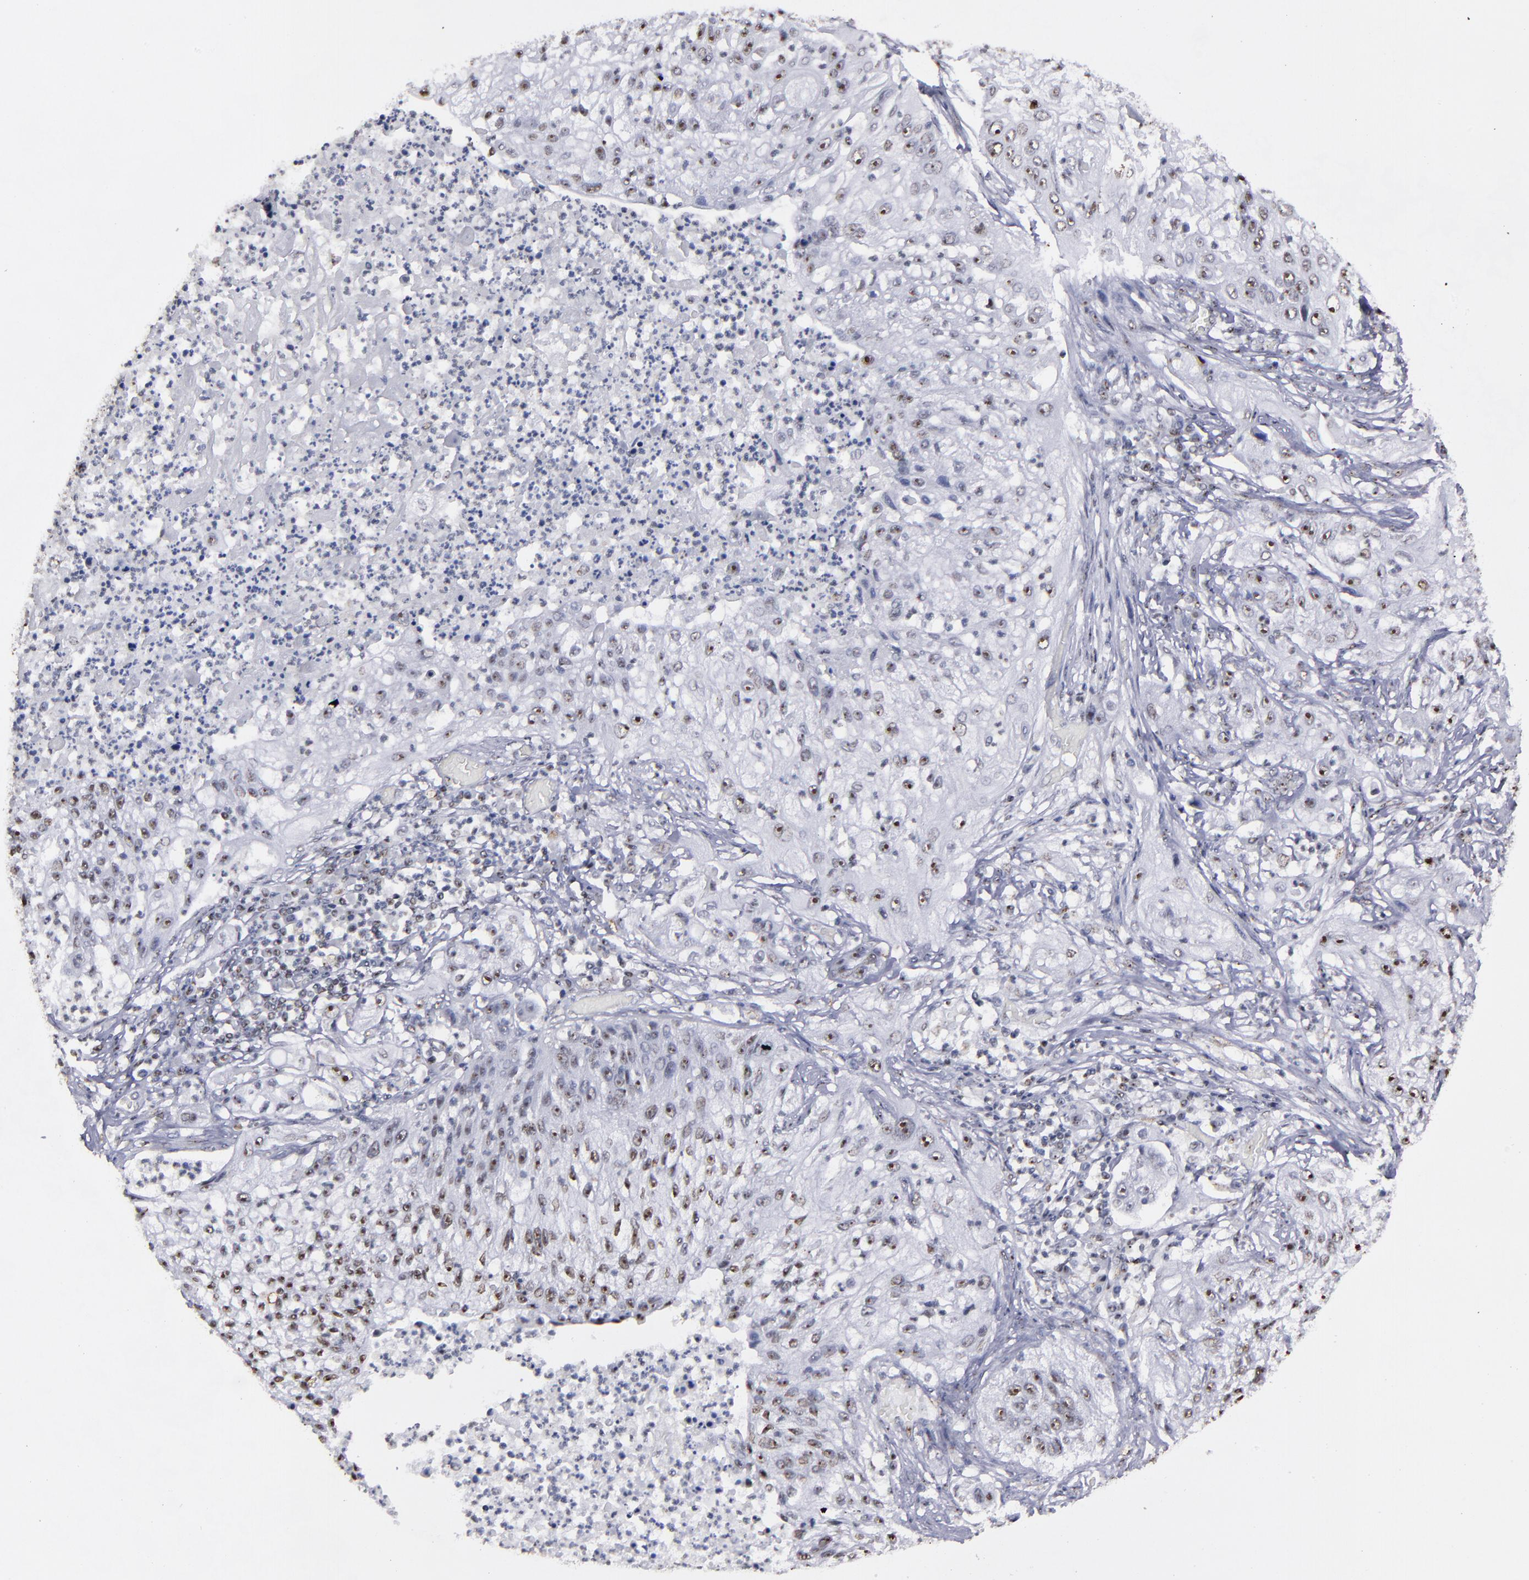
{"staining": {"intensity": "weak", "quantity": "25%-75%", "location": "nuclear"}, "tissue": "lung cancer", "cell_type": "Tumor cells", "image_type": "cancer", "snomed": [{"axis": "morphology", "description": "Inflammation, NOS"}, {"axis": "morphology", "description": "Squamous cell carcinoma, NOS"}, {"axis": "topography", "description": "Lymph node"}, {"axis": "topography", "description": "Soft tissue"}, {"axis": "topography", "description": "Lung"}], "caption": "Lung squamous cell carcinoma stained with a brown dye demonstrates weak nuclear positive staining in approximately 25%-75% of tumor cells.", "gene": "HNRNPA2B1", "patient": {"sex": "male", "age": 66}}